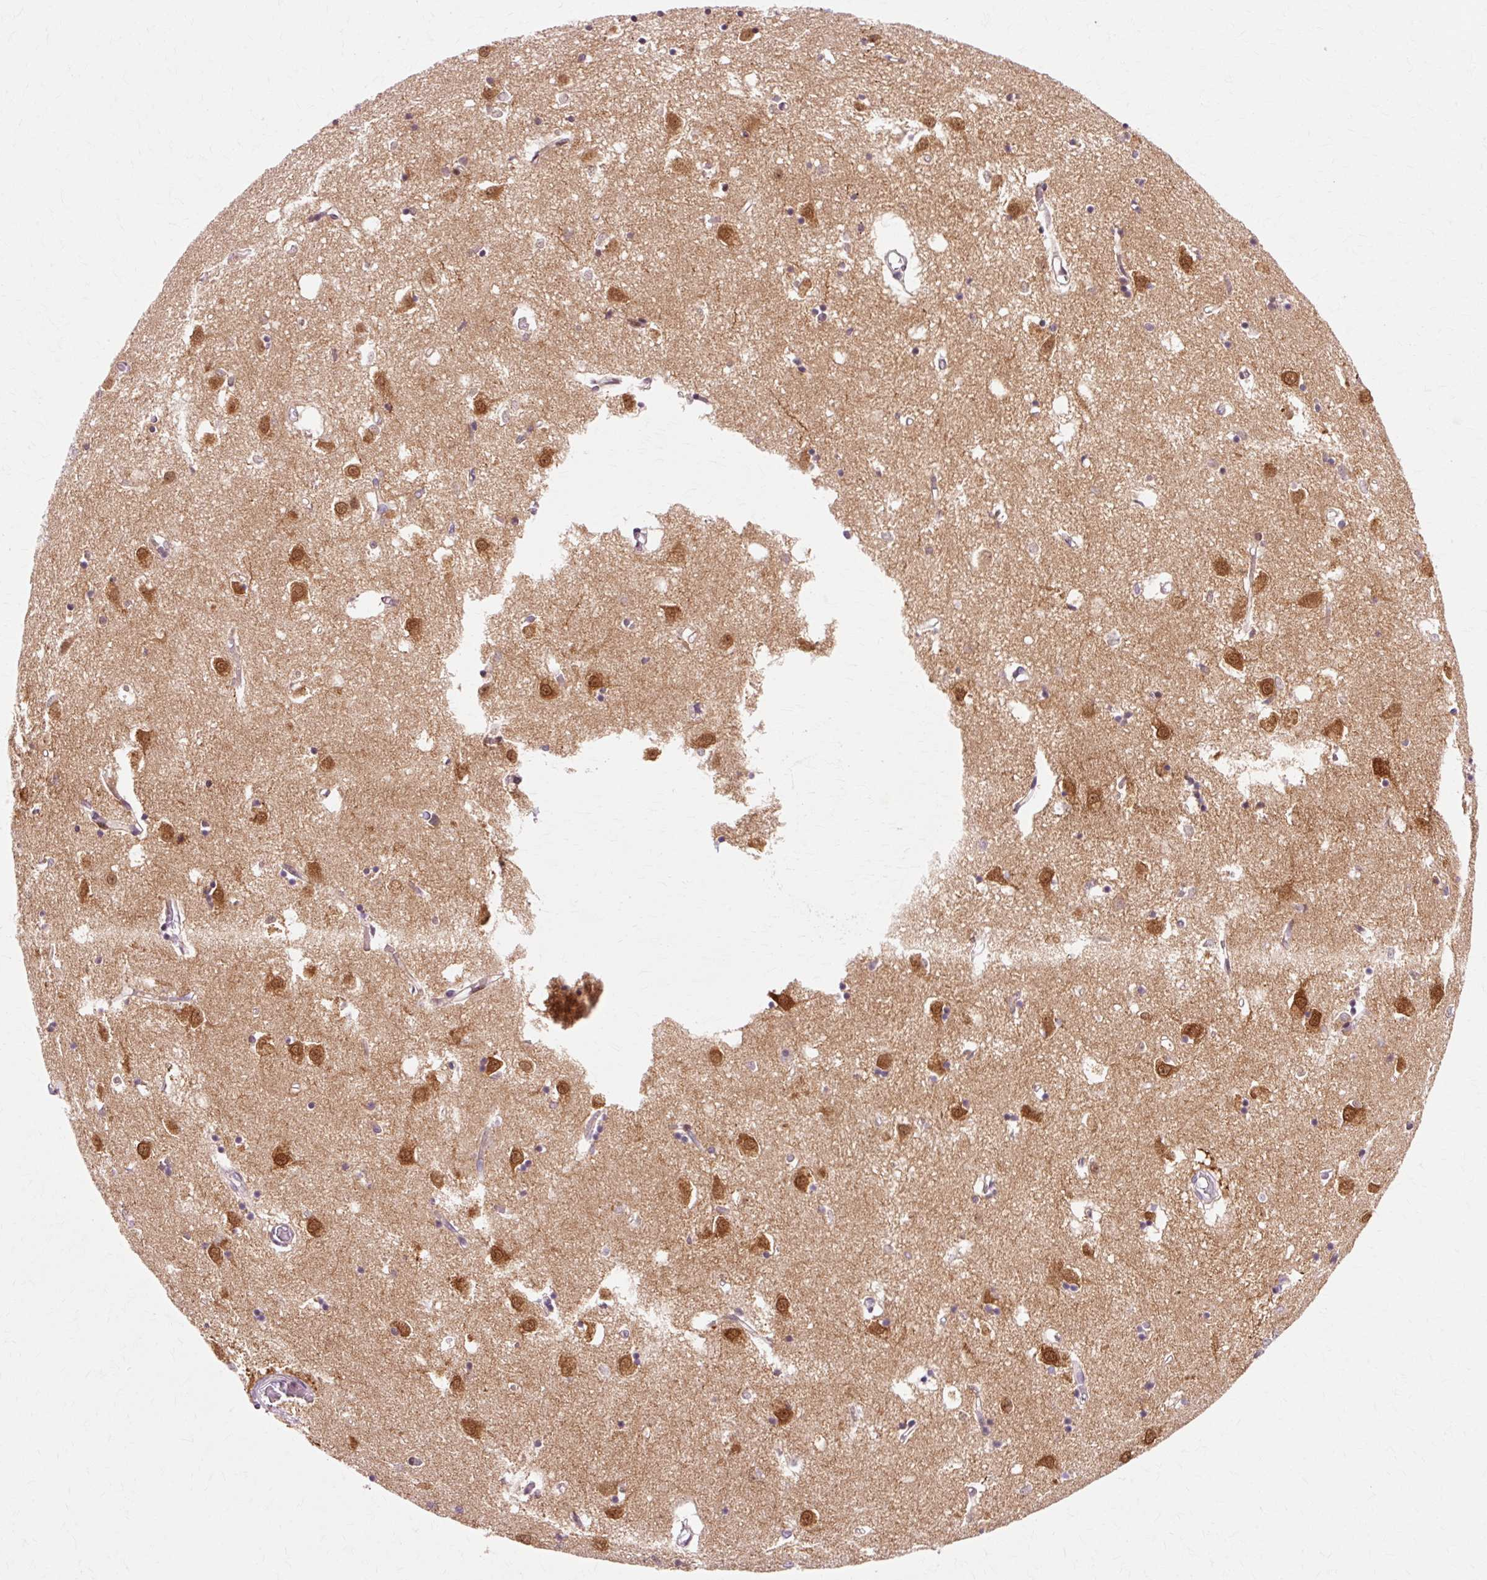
{"staining": {"intensity": "weak", "quantity": "25%-75%", "location": "nuclear"}, "tissue": "caudate", "cell_type": "Glial cells", "image_type": "normal", "snomed": [{"axis": "morphology", "description": "Normal tissue, NOS"}, {"axis": "topography", "description": "Lateral ventricle wall"}], "caption": "Unremarkable caudate was stained to show a protein in brown. There is low levels of weak nuclear expression in about 25%-75% of glial cells. (DAB = brown stain, brightfield microscopy at high magnification).", "gene": "MACROD2", "patient": {"sex": "male", "age": 70}}